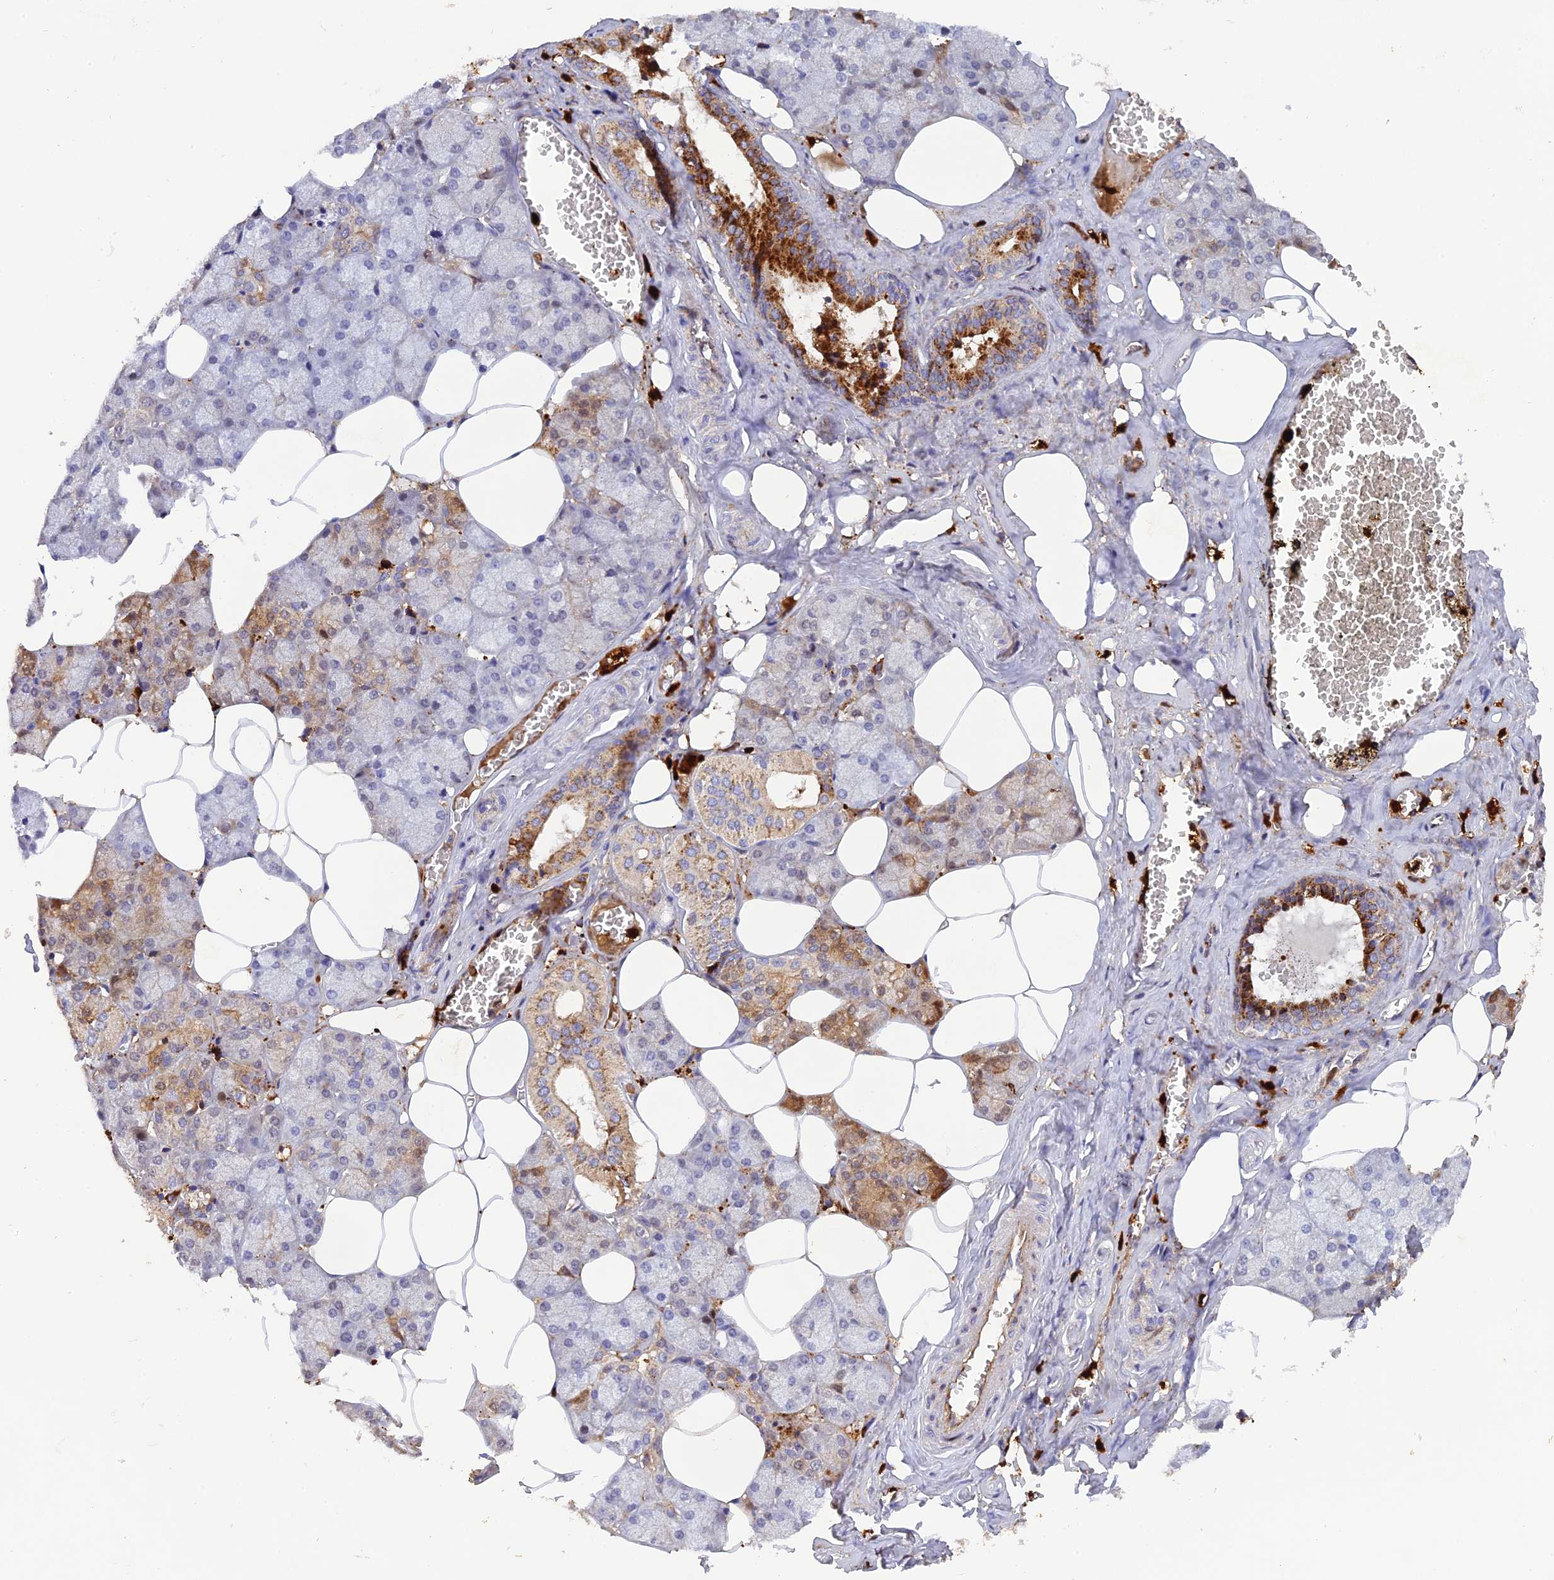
{"staining": {"intensity": "moderate", "quantity": "25%-75%", "location": "cytoplasmic/membranous"}, "tissue": "salivary gland", "cell_type": "Glandular cells", "image_type": "normal", "snomed": [{"axis": "morphology", "description": "Normal tissue, NOS"}, {"axis": "topography", "description": "Salivary gland"}], "caption": "Protein staining of unremarkable salivary gland exhibits moderate cytoplasmic/membranous expression in about 25%-75% of glandular cells.", "gene": "CPSF4L", "patient": {"sex": "male", "age": 62}}